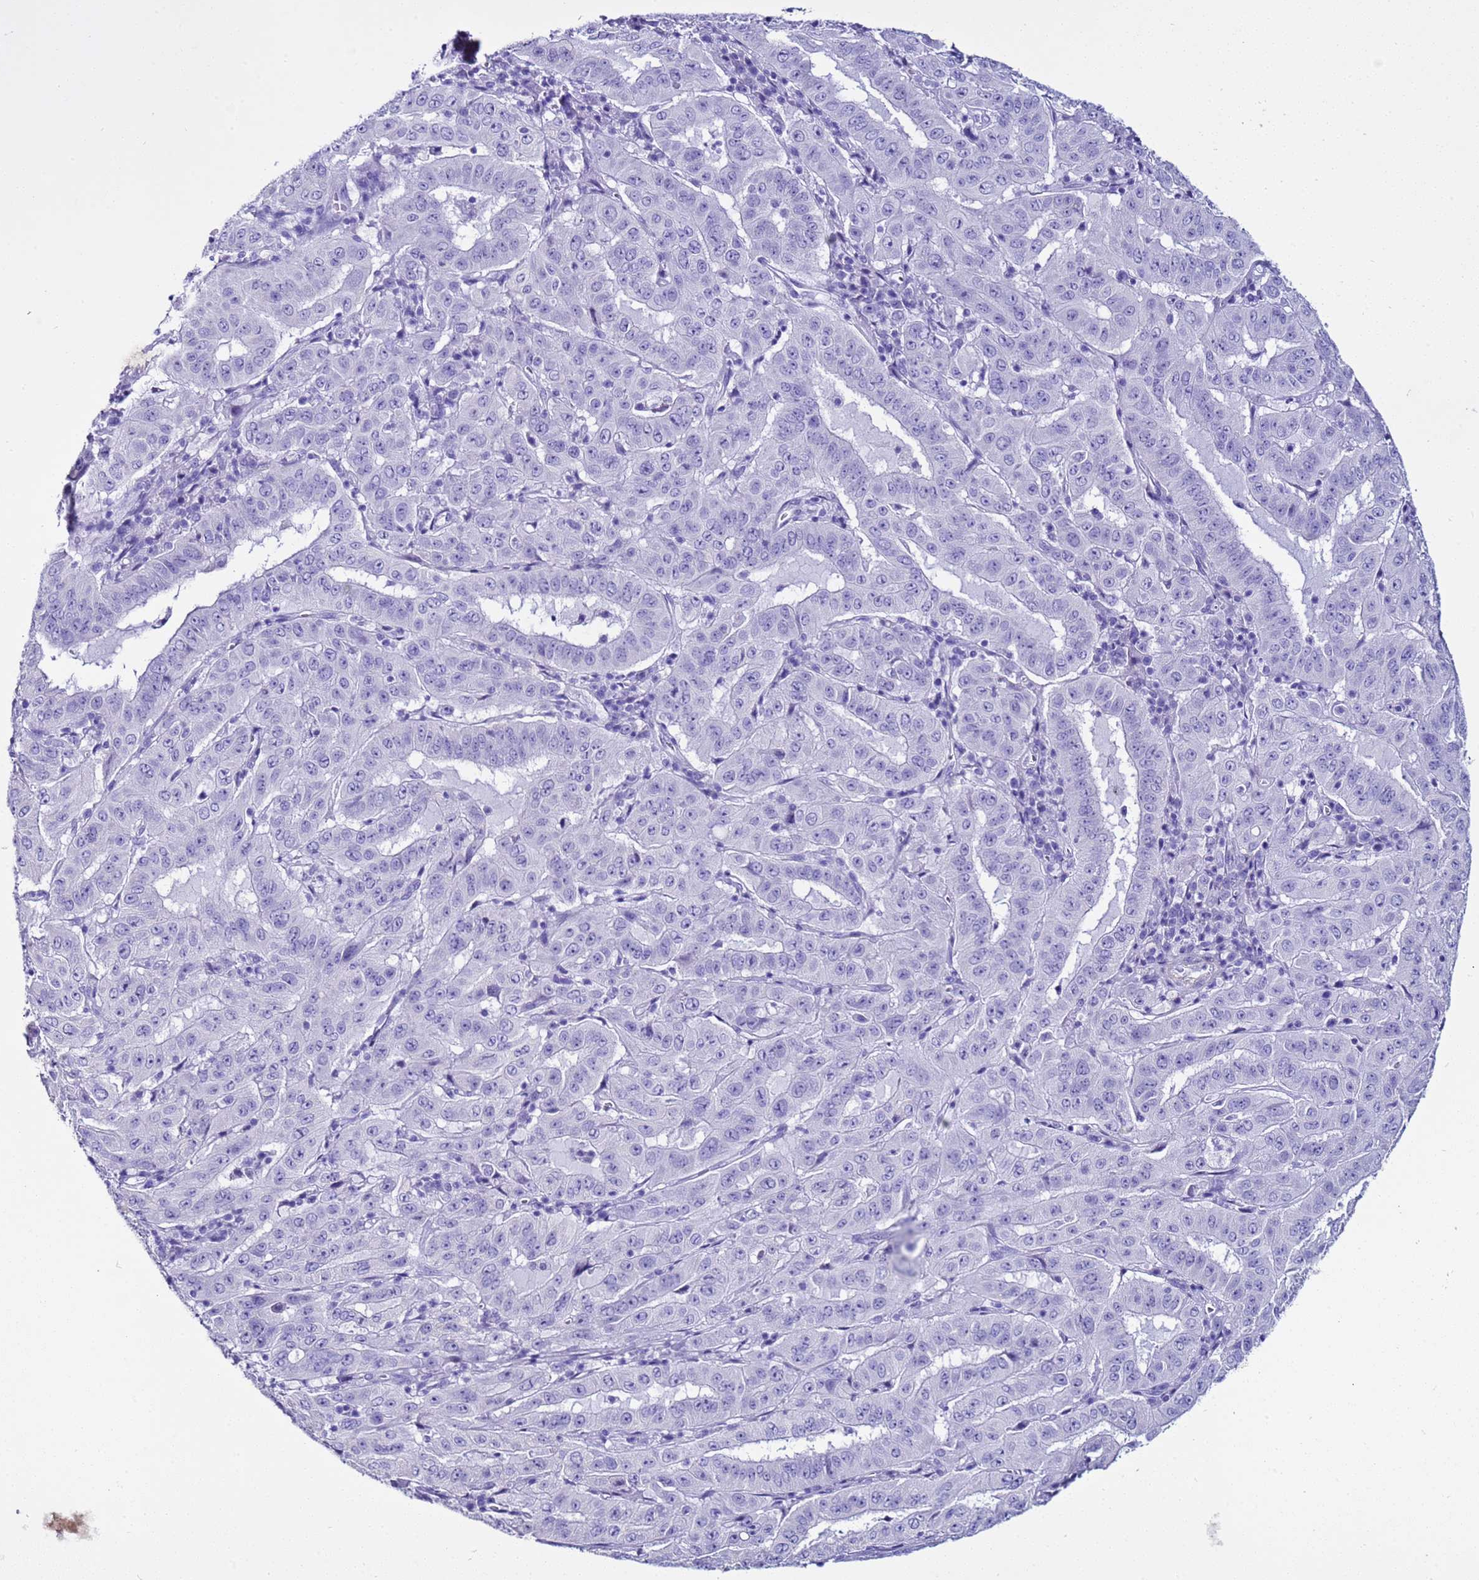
{"staining": {"intensity": "negative", "quantity": "none", "location": "none"}, "tissue": "pancreatic cancer", "cell_type": "Tumor cells", "image_type": "cancer", "snomed": [{"axis": "morphology", "description": "Adenocarcinoma, NOS"}, {"axis": "topography", "description": "Pancreas"}], "caption": "This is an immunohistochemistry histopathology image of human adenocarcinoma (pancreatic). There is no staining in tumor cells.", "gene": "LCMT1", "patient": {"sex": "male", "age": 63}}